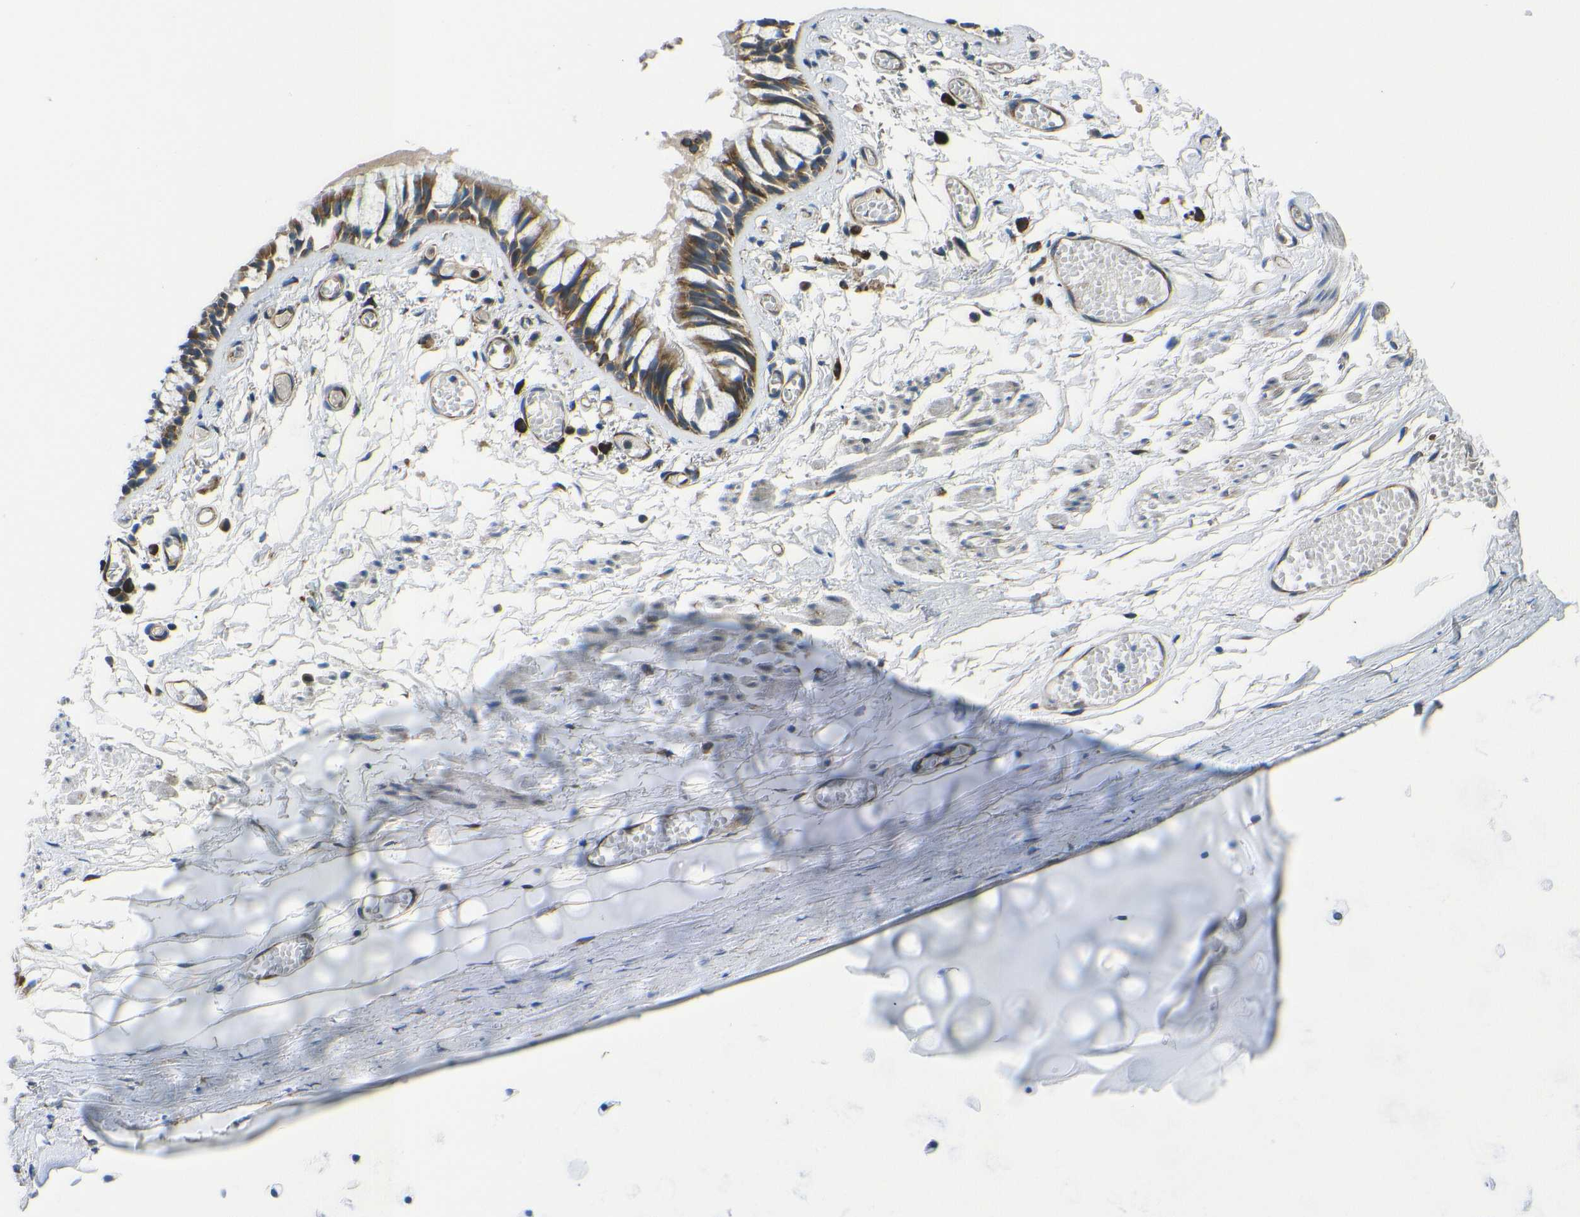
{"staining": {"intensity": "strong", "quantity": ">75%", "location": "cytoplasmic/membranous"}, "tissue": "bronchus", "cell_type": "Respiratory epithelial cells", "image_type": "normal", "snomed": [{"axis": "morphology", "description": "Normal tissue, NOS"}, {"axis": "morphology", "description": "Inflammation, NOS"}, {"axis": "topography", "description": "Cartilage tissue"}, {"axis": "topography", "description": "Lung"}], "caption": "Immunohistochemistry (IHC) staining of benign bronchus, which exhibits high levels of strong cytoplasmic/membranous staining in about >75% of respiratory epithelial cells indicating strong cytoplasmic/membranous protein staining. The staining was performed using DAB (brown) for protein detection and nuclei were counterstained in hematoxylin (blue).", "gene": "RPSA", "patient": {"sex": "male", "age": 71}}